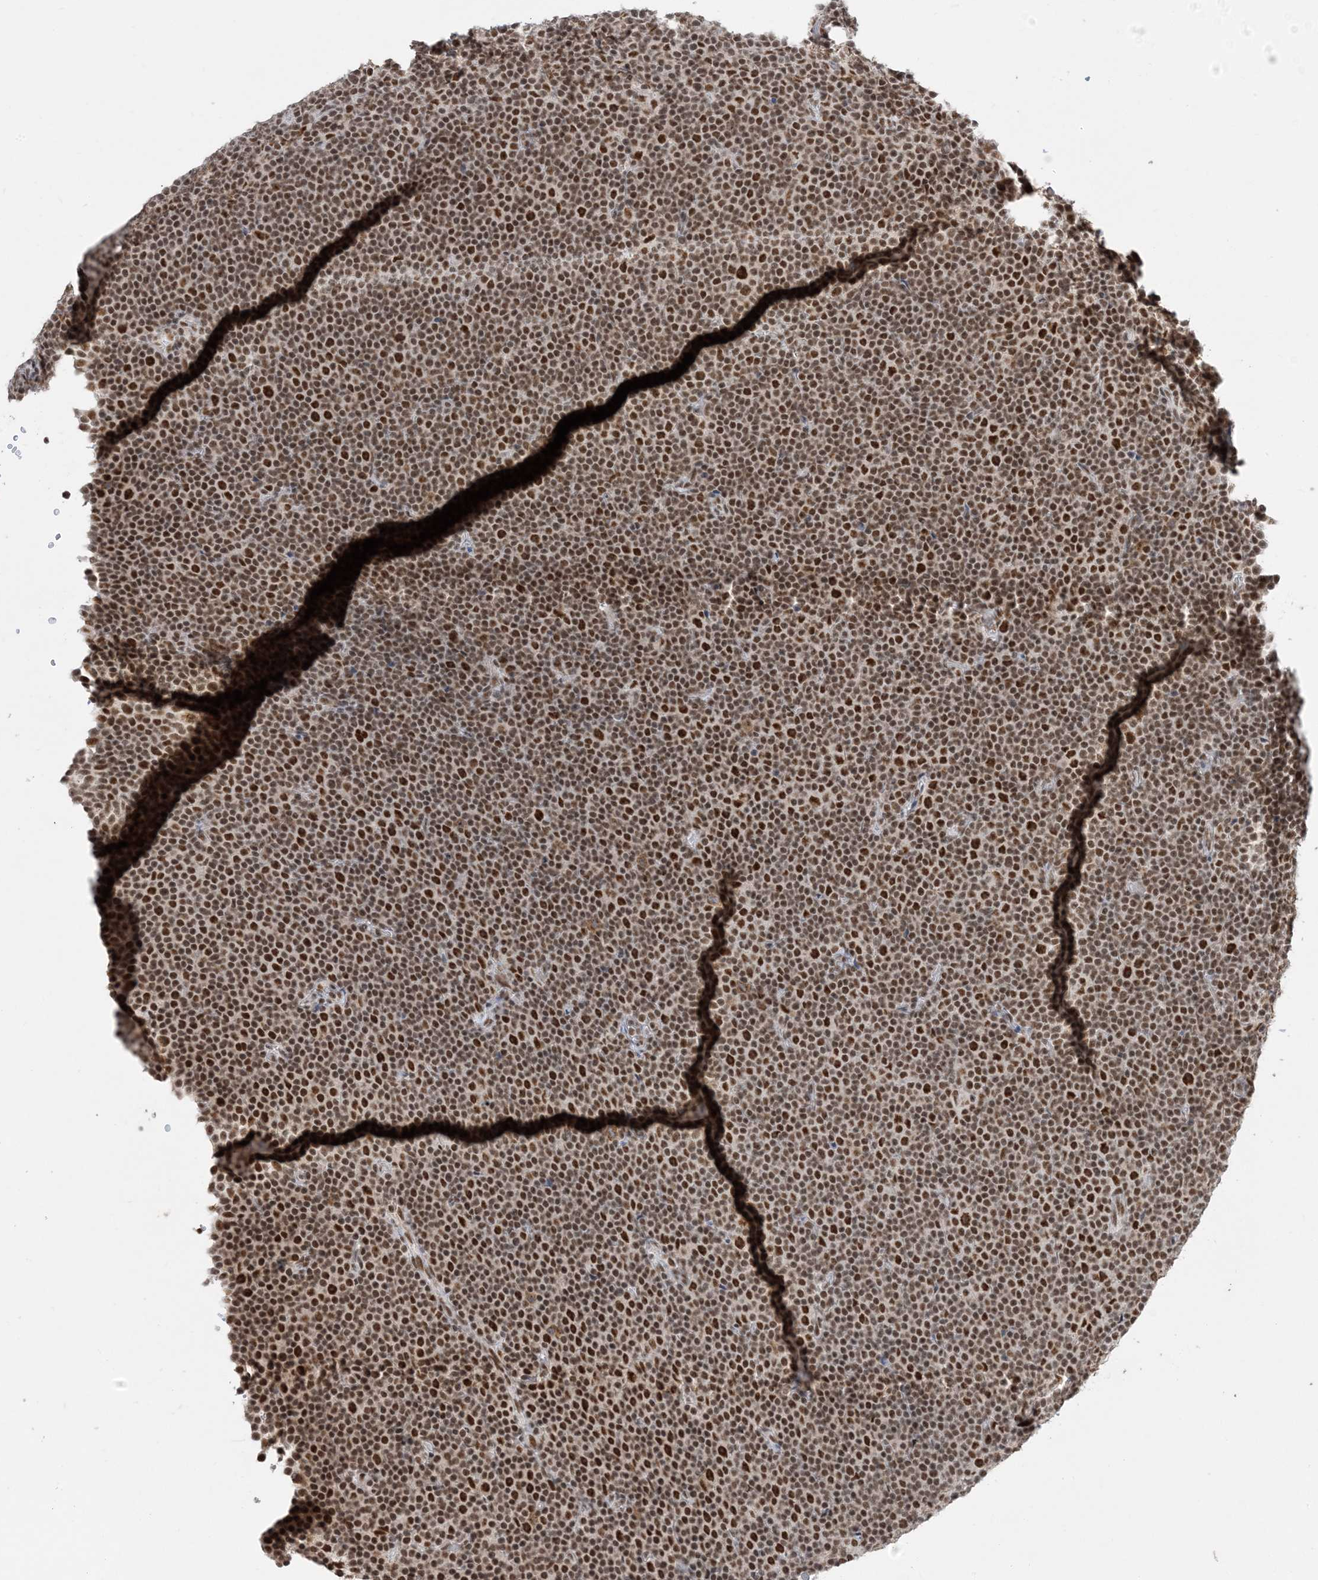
{"staining": {"intensity": "strong", "quantity": ">75%", "location": "nuclear"}, "tissue": "lymphoma", "cell_type": "Tumor cells", "image_type": "cancer", "snomed": [{"axis": "morphology", "description": "Malignant lymphoma, non-Hodgkin's type, Low grade"}, {"axis": "topography", "description": "Lymph node"}], "caption": "Protein staining reveals strong nuclear staining in about >75% of tumor cells in lymphoma. Nuclei are stained in blue.", "gene": "SF3A3", "patient": {"sex": "female", "age": 67}}